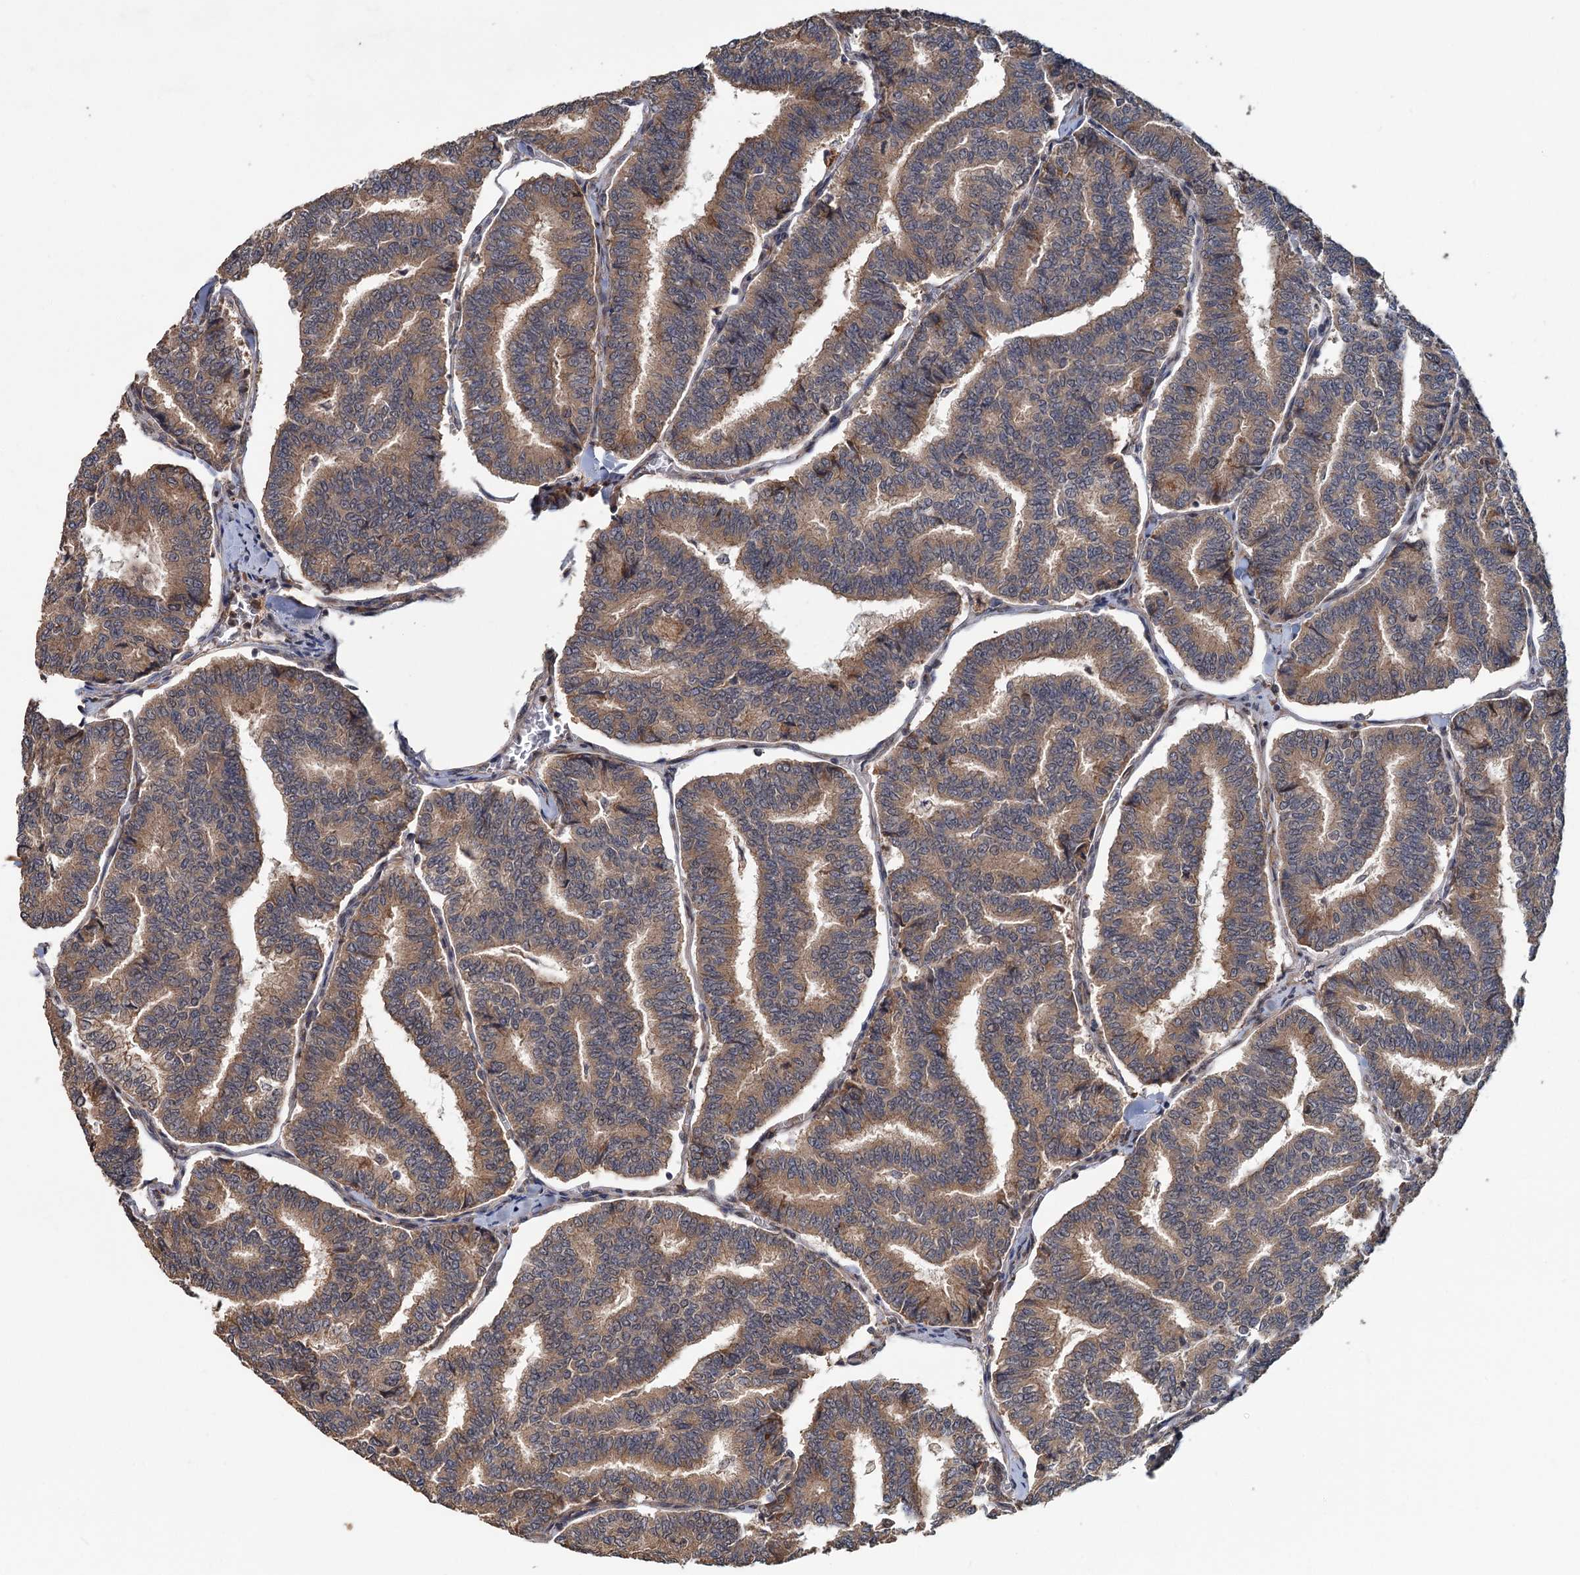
{"staining": {"intensity": "moderate", "quantity": ">75%", "location": "cytoplasmic/membranous"}, "tissue": "thyroid cancer", "cell_type": "Tumor cells", "image_type": "cancer", "snomed": [{"axis": "morphology", "description": "Papillary adenocarcinoma, NOS"}, {"axis": "topography", "description": "Thyroid gland"}], "caption": "Protein expression analysis of human thyroid cancer reveals moderate cytoplasmic/membranous staining in about >75% of tumor cells.", "gene": "KANSL2", "patient": {"sex": "female", "age": 35}}